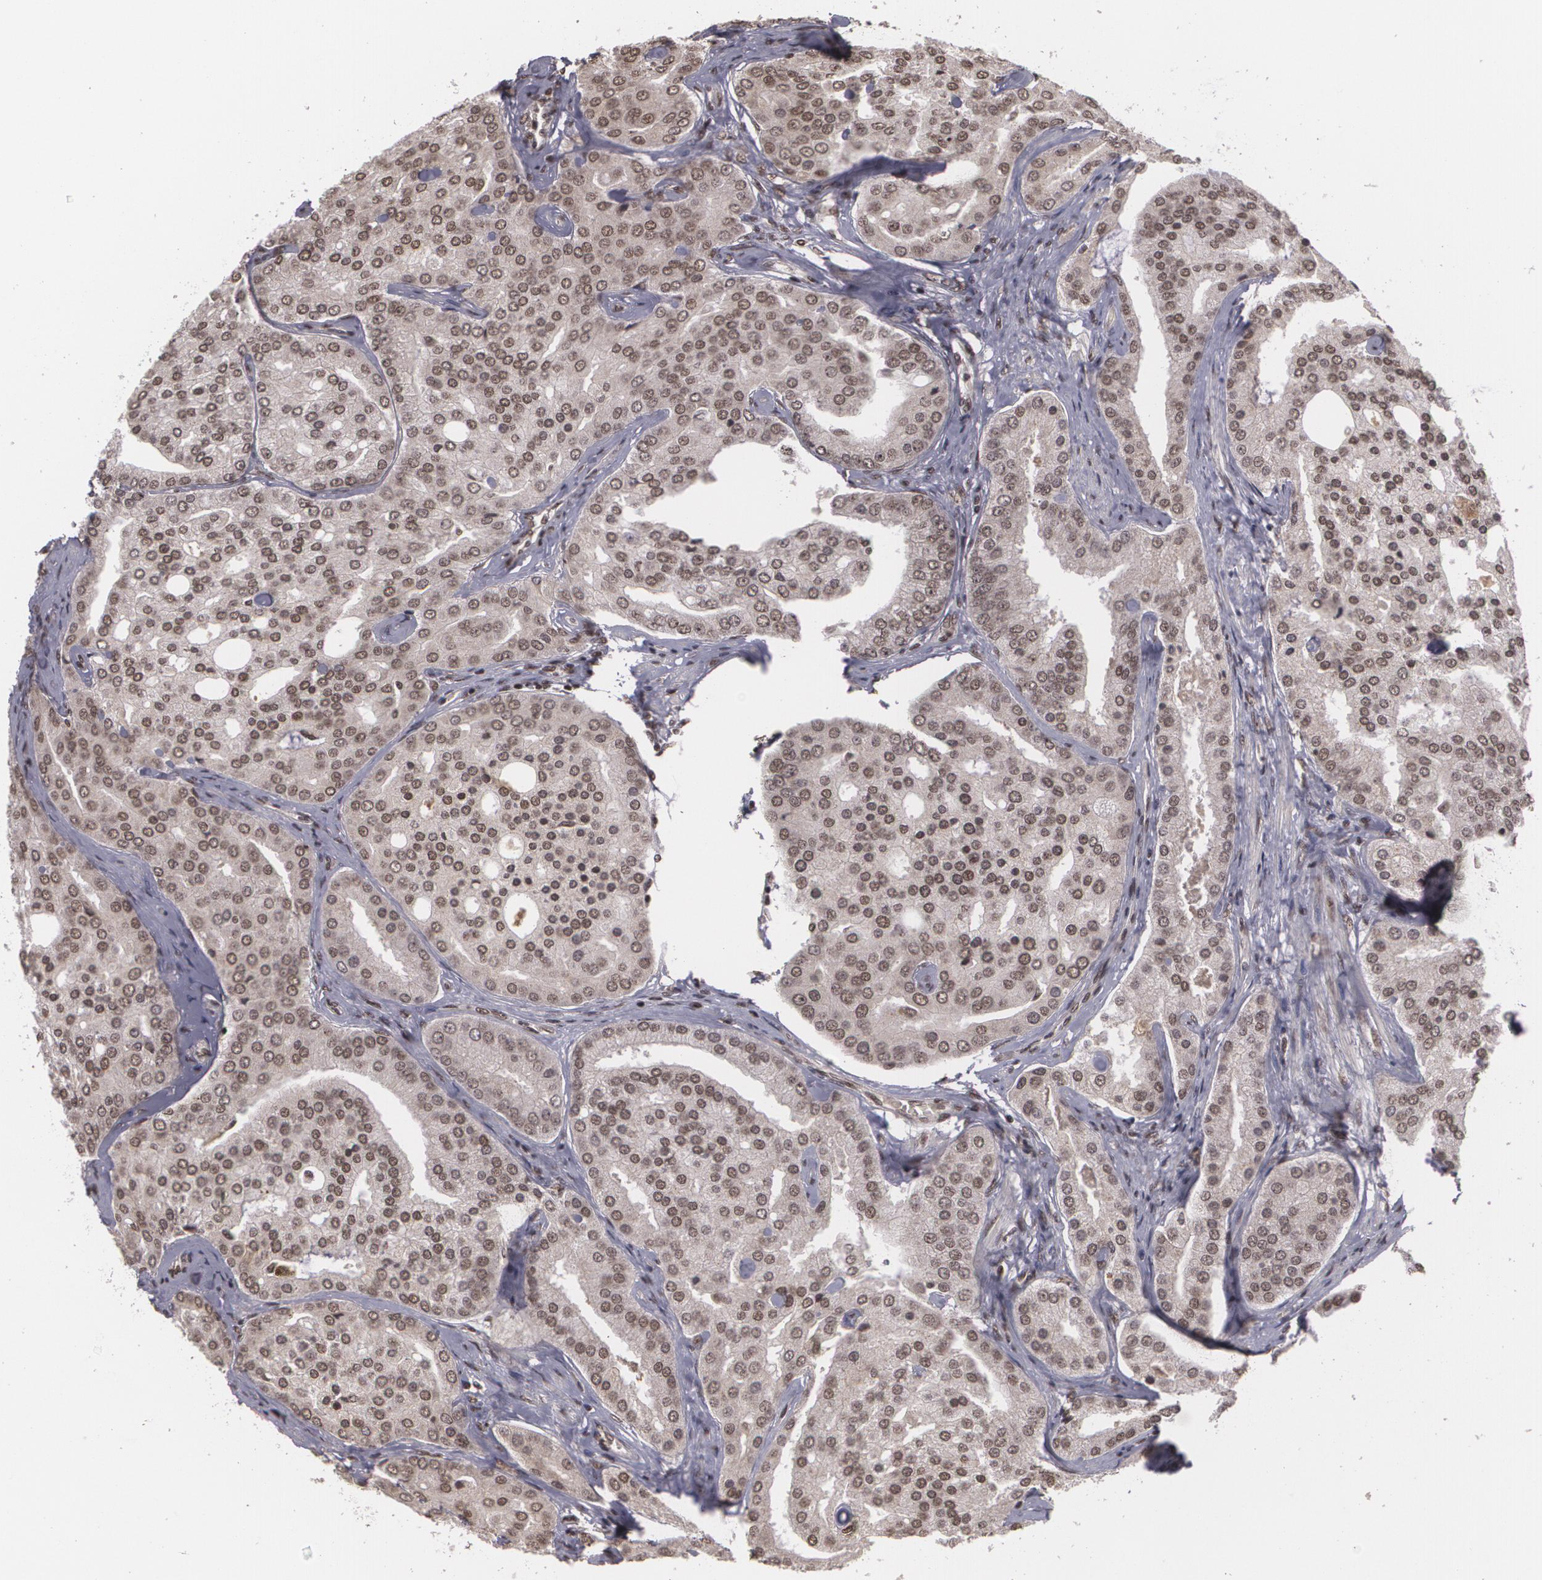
{"staining": {"intensity": "moderate", "quantity": ">75%", "location": "nuclear"}, "tissue": "prostate cancer", "cell_type": "Tumor cells", "image_type": "cancer", "snomed": [{"axis": "morphology", "description": "Adenocarcinoma, High grade"}, {"axis": "topography", "description": "Prostate"}], "caption": "Prostate high-grade adenocarcinoma was stained to show a protein in brown. There is medium levels of moderate nuclear positivity in approximately >75% of tumor cells.", "gene": "RXRB", "patient": {"sex": "male", "age": 64}}